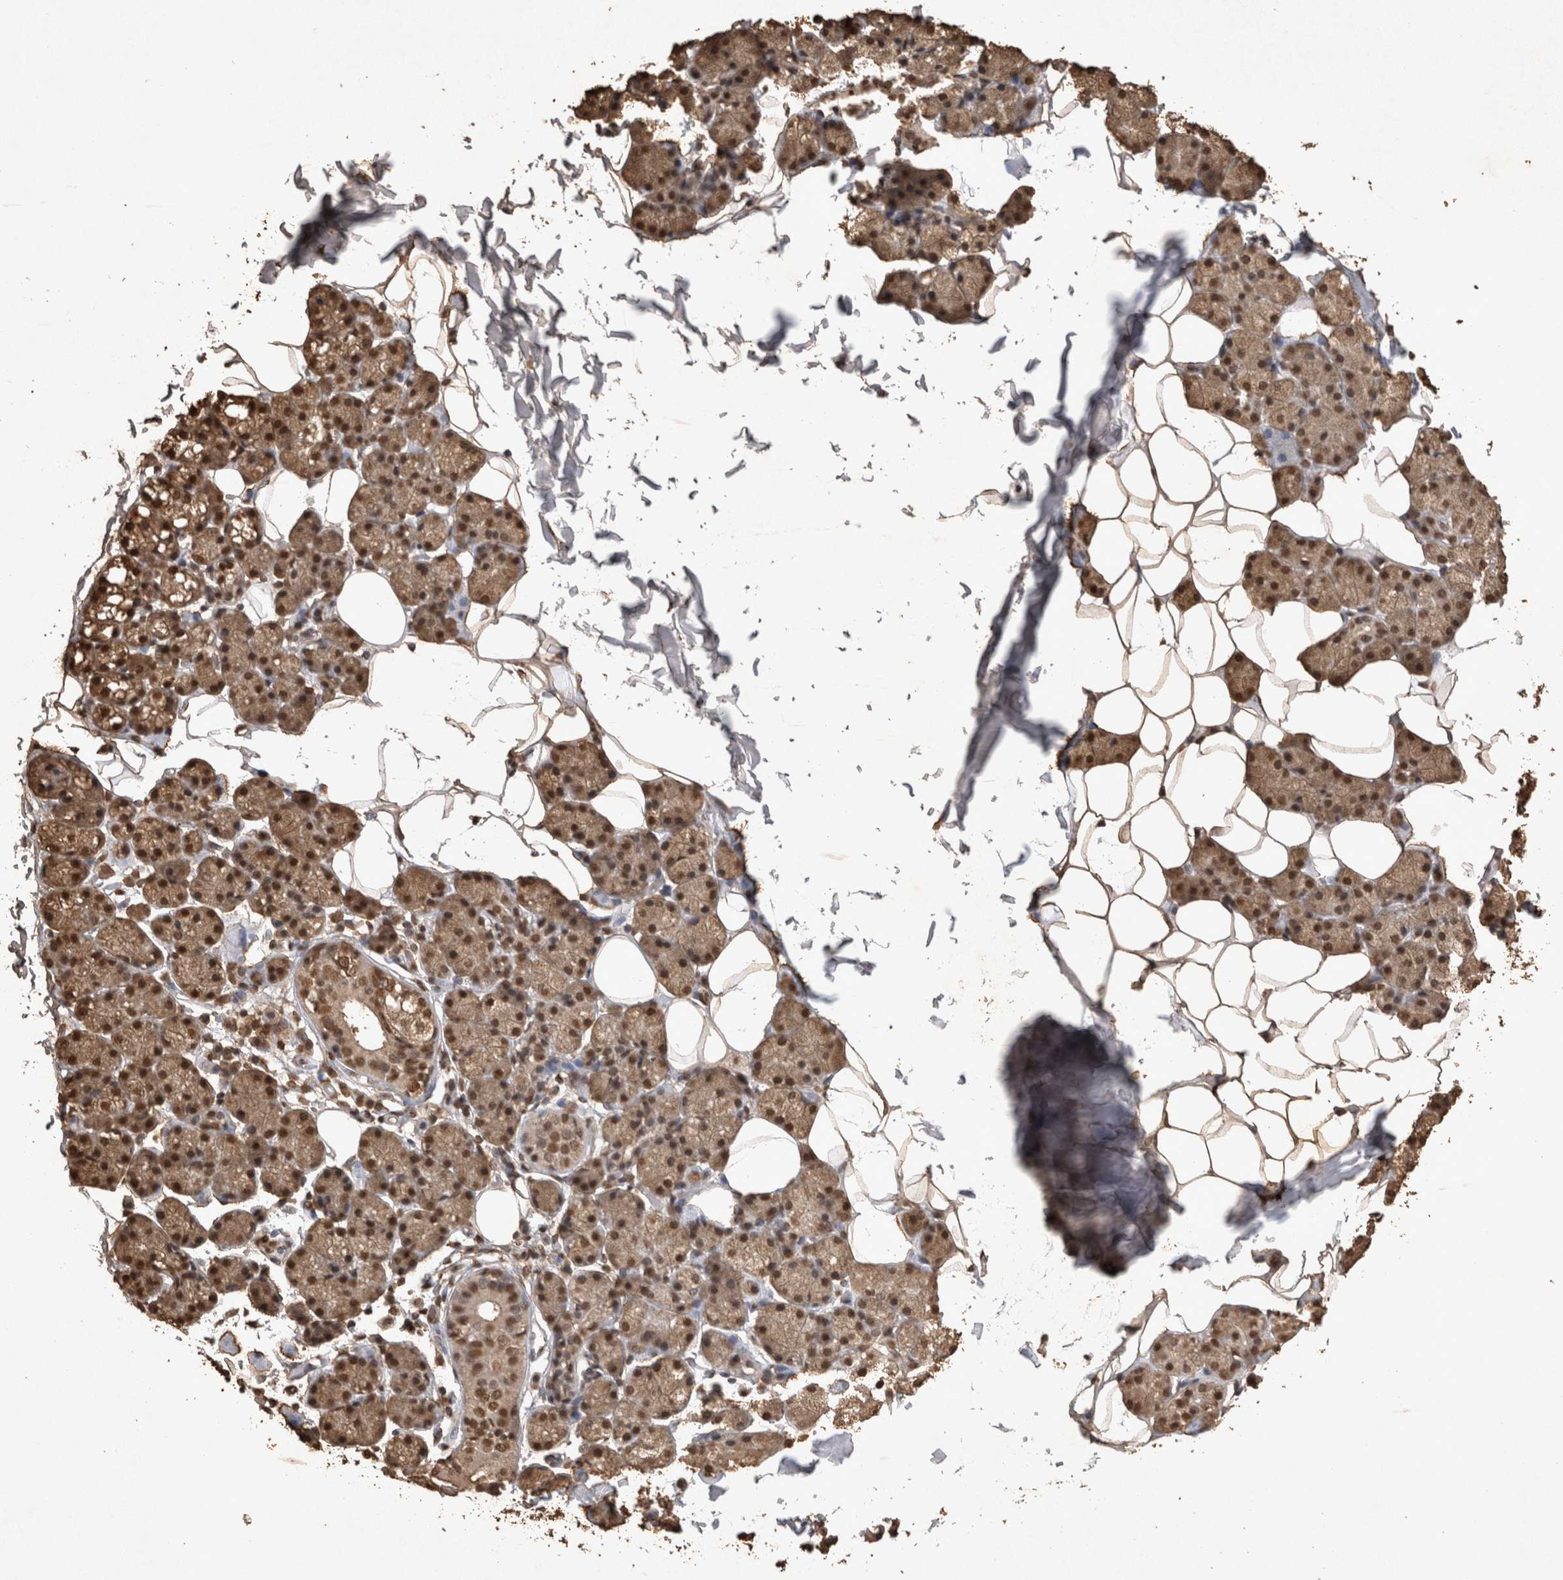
{"staining": {"intensity": "moderate", "quantity": ">75%", "location": "cytoplasmic/membranous,nuclear"}, "tissue": "salivary gland", "cell_type": "Glandular cells", "image_type": "normal", "snomed": [{"axis": "morphology", "description": "Normal tissue, NOS"}, {"axis": "topography", "description": "Salivary gland"}], "caption": "A brown stain highlights moderate cytoplasmic/membranous,nuclear staining of a protein in glandular cells of benign human salivary gland. (Brightfield microscopy of DAB IHC at high magnification).", "gene": "OAS2", "patient": {"sex": "female", "age": 33}}